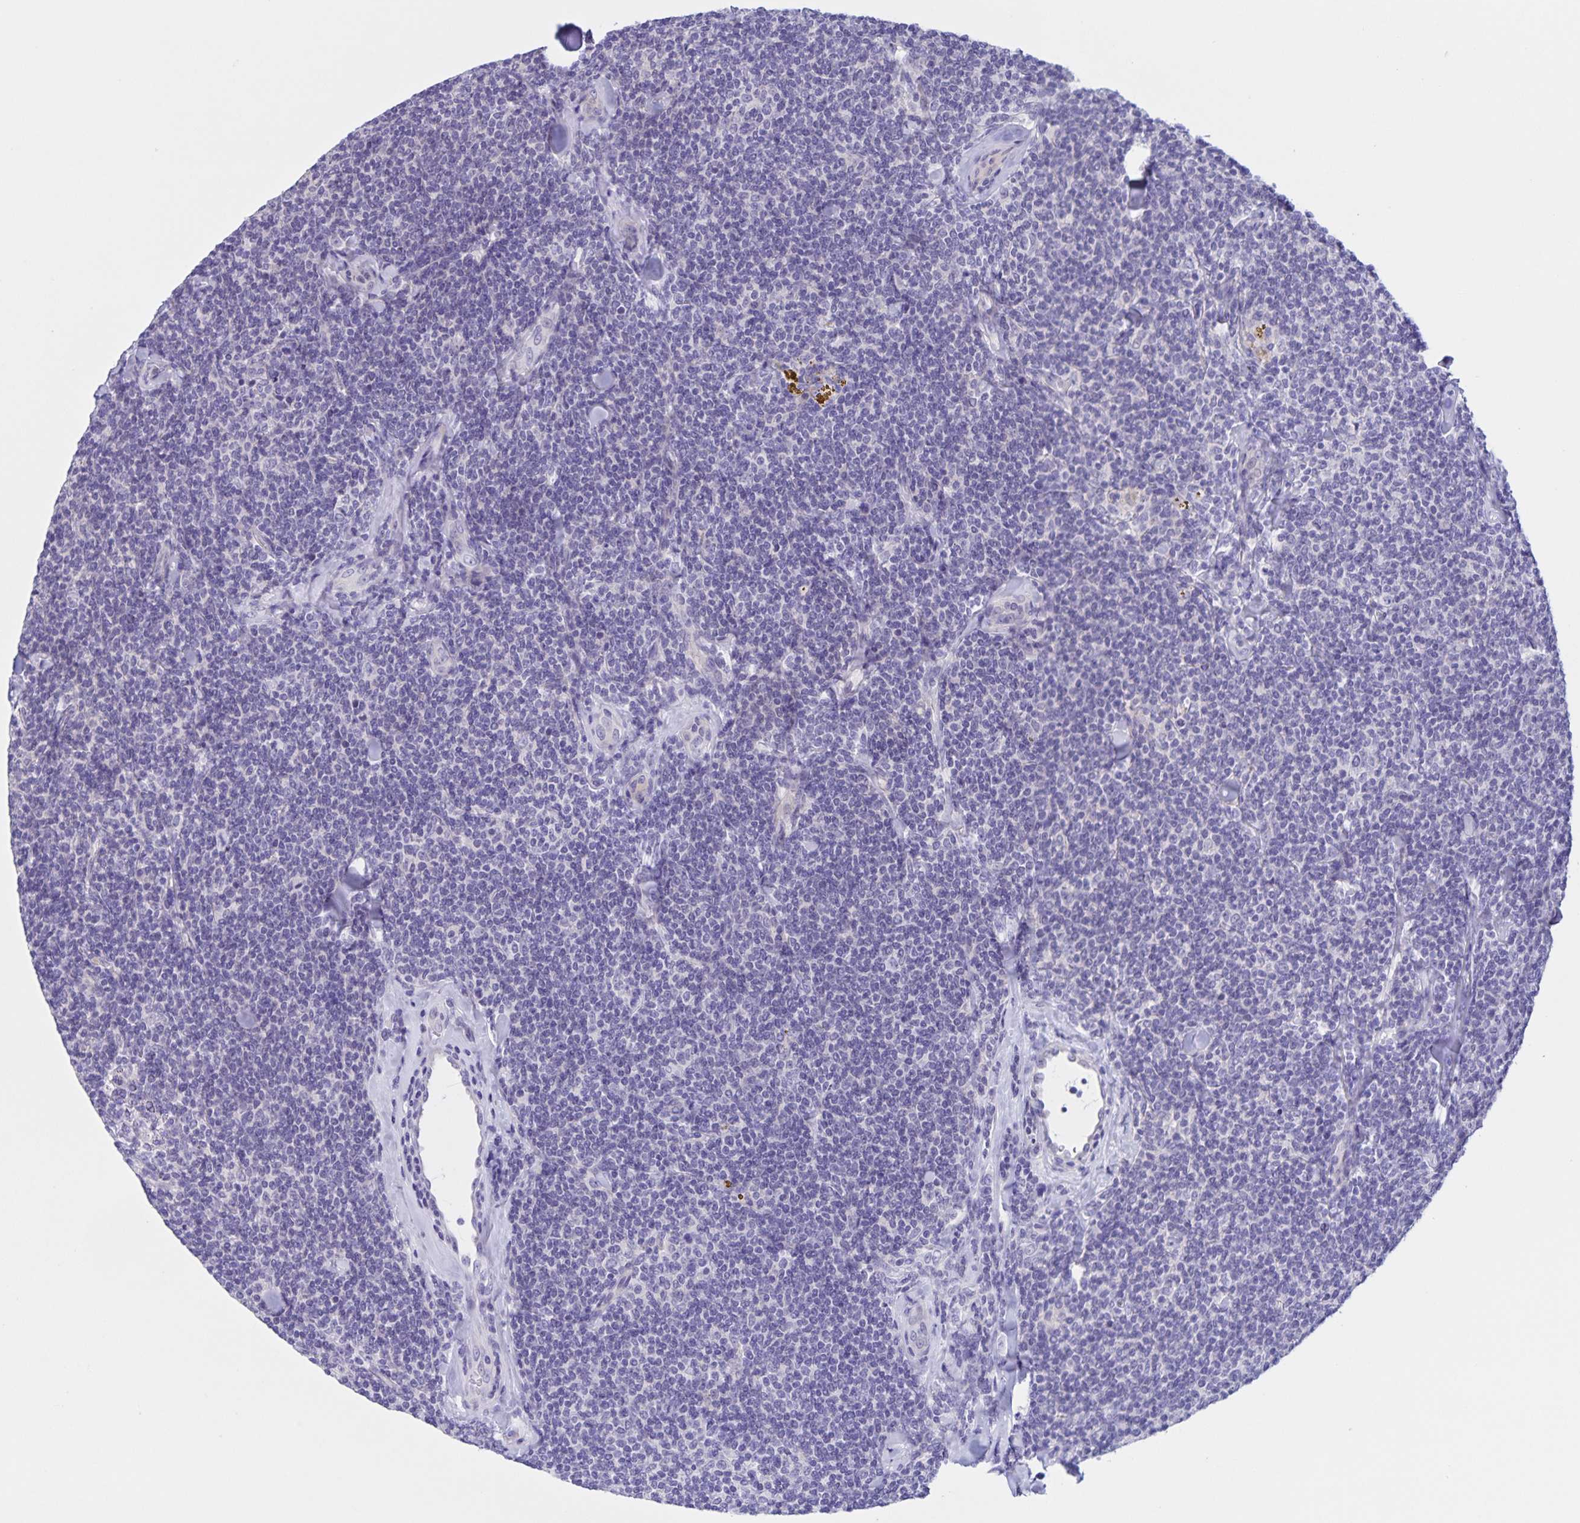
{"staining": {"intensity": "negative", "quantity": "none", "location": "none"}, "tissue": "lymphoma", "cell_type": "Tumor cells", "image_type": "cancer", "snomed": [{"axis": "morphology", "description": "Malignant lymphoma, non-Hodgkin's type, Low grade"}, {"axis": "topography", "description": "Lymph node"}], "caption": "A histopathology image of human lymphoma is negative for staining in tumor cells. The staining was performed using DAB (3,3'-diaminobenzidine) to visualize the protein expression in brown, while the nuclei were stained in blue with hematoxylin (Magnification: 20x).", "gene": "DMGDH", "patient": {"sex": "female", "age": 56}}